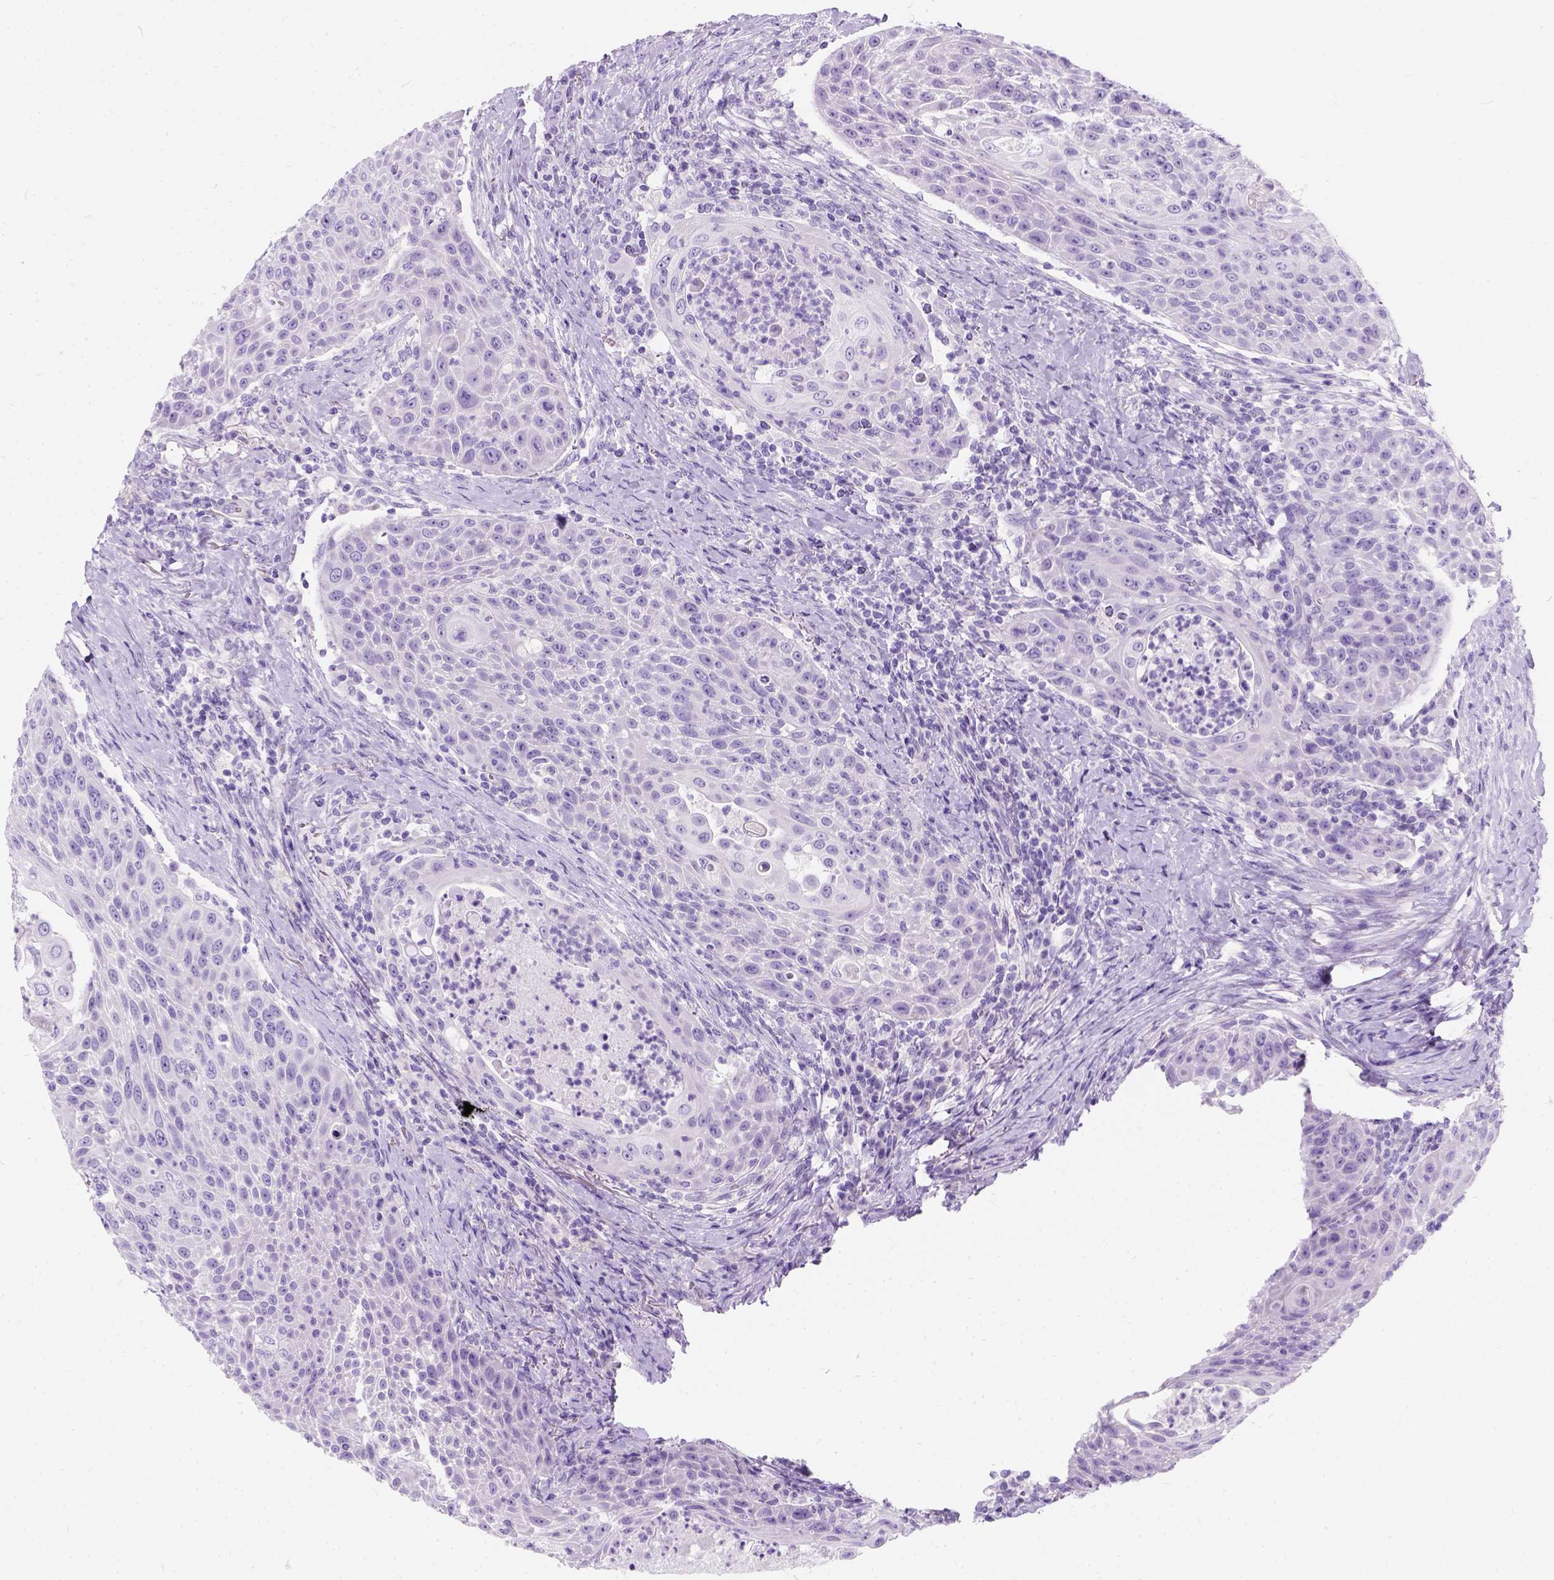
{"staining": {"intensity": "negative", "quantity": "none", "location": "none"}, "tissue": "head and neck cancer", "cell_type": "Tumor cells", "image_type": "cancer", "snomed": [{"axis": "morphology", "description": "Squamous cell carcinoma, NOS"}, {"axis": "topography", "description": "Head-Neck"}], "caption": "An immunohistochemistry (IHC) photomicrograph of head and neck cancer (squamous cell carcinoma) is shown. There is no staining in tumor cells of head and neck cancer (squamous cell carcinoma). Brightfield microscopy of immunohistochemistry (IHC) stained with DAB (brown) and hematoxylin (blue), captured at high magnification.", "gene": "C7orf57", "patient": {"sex": "male", "age": 69}}